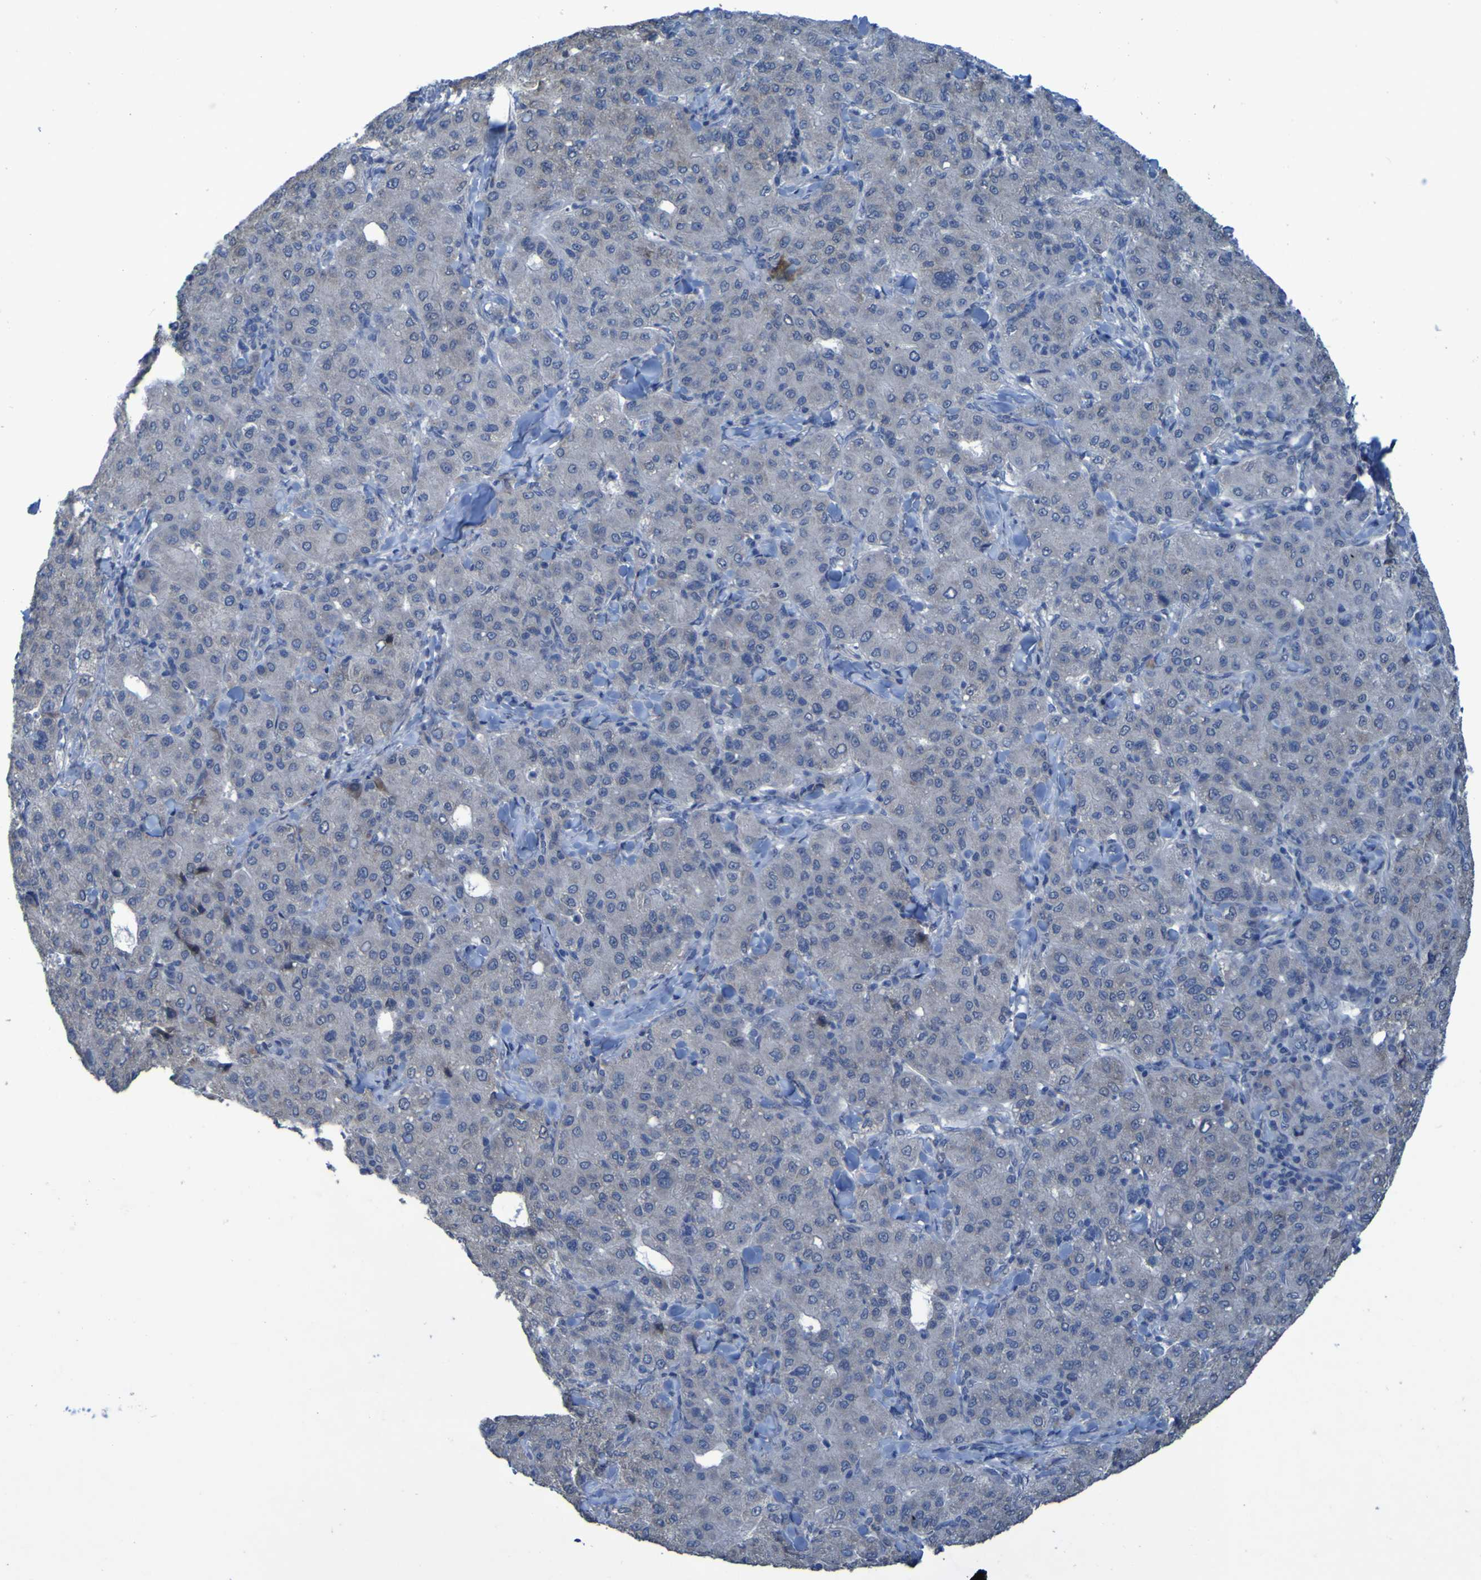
{"staining": {"intensity": "negative", "quantity": "none", "location": "none"}, "tissue": "liver cancer", "cell_type": "Tumor cells", "image_type": "cancer", "snomed": [{"axis": "morphology", "description": "Carcinoma, Hepatocellular, NOS"}, {"axis": "topography", "description": "Liver"}], "caption": "Immunohistochemical staining of human hepatocellular carcinoma (liver) demonstrates no significant positivity in tumor cells.", "gene": "CLDN18", "patient": {"sex": "male", "age": 65}}